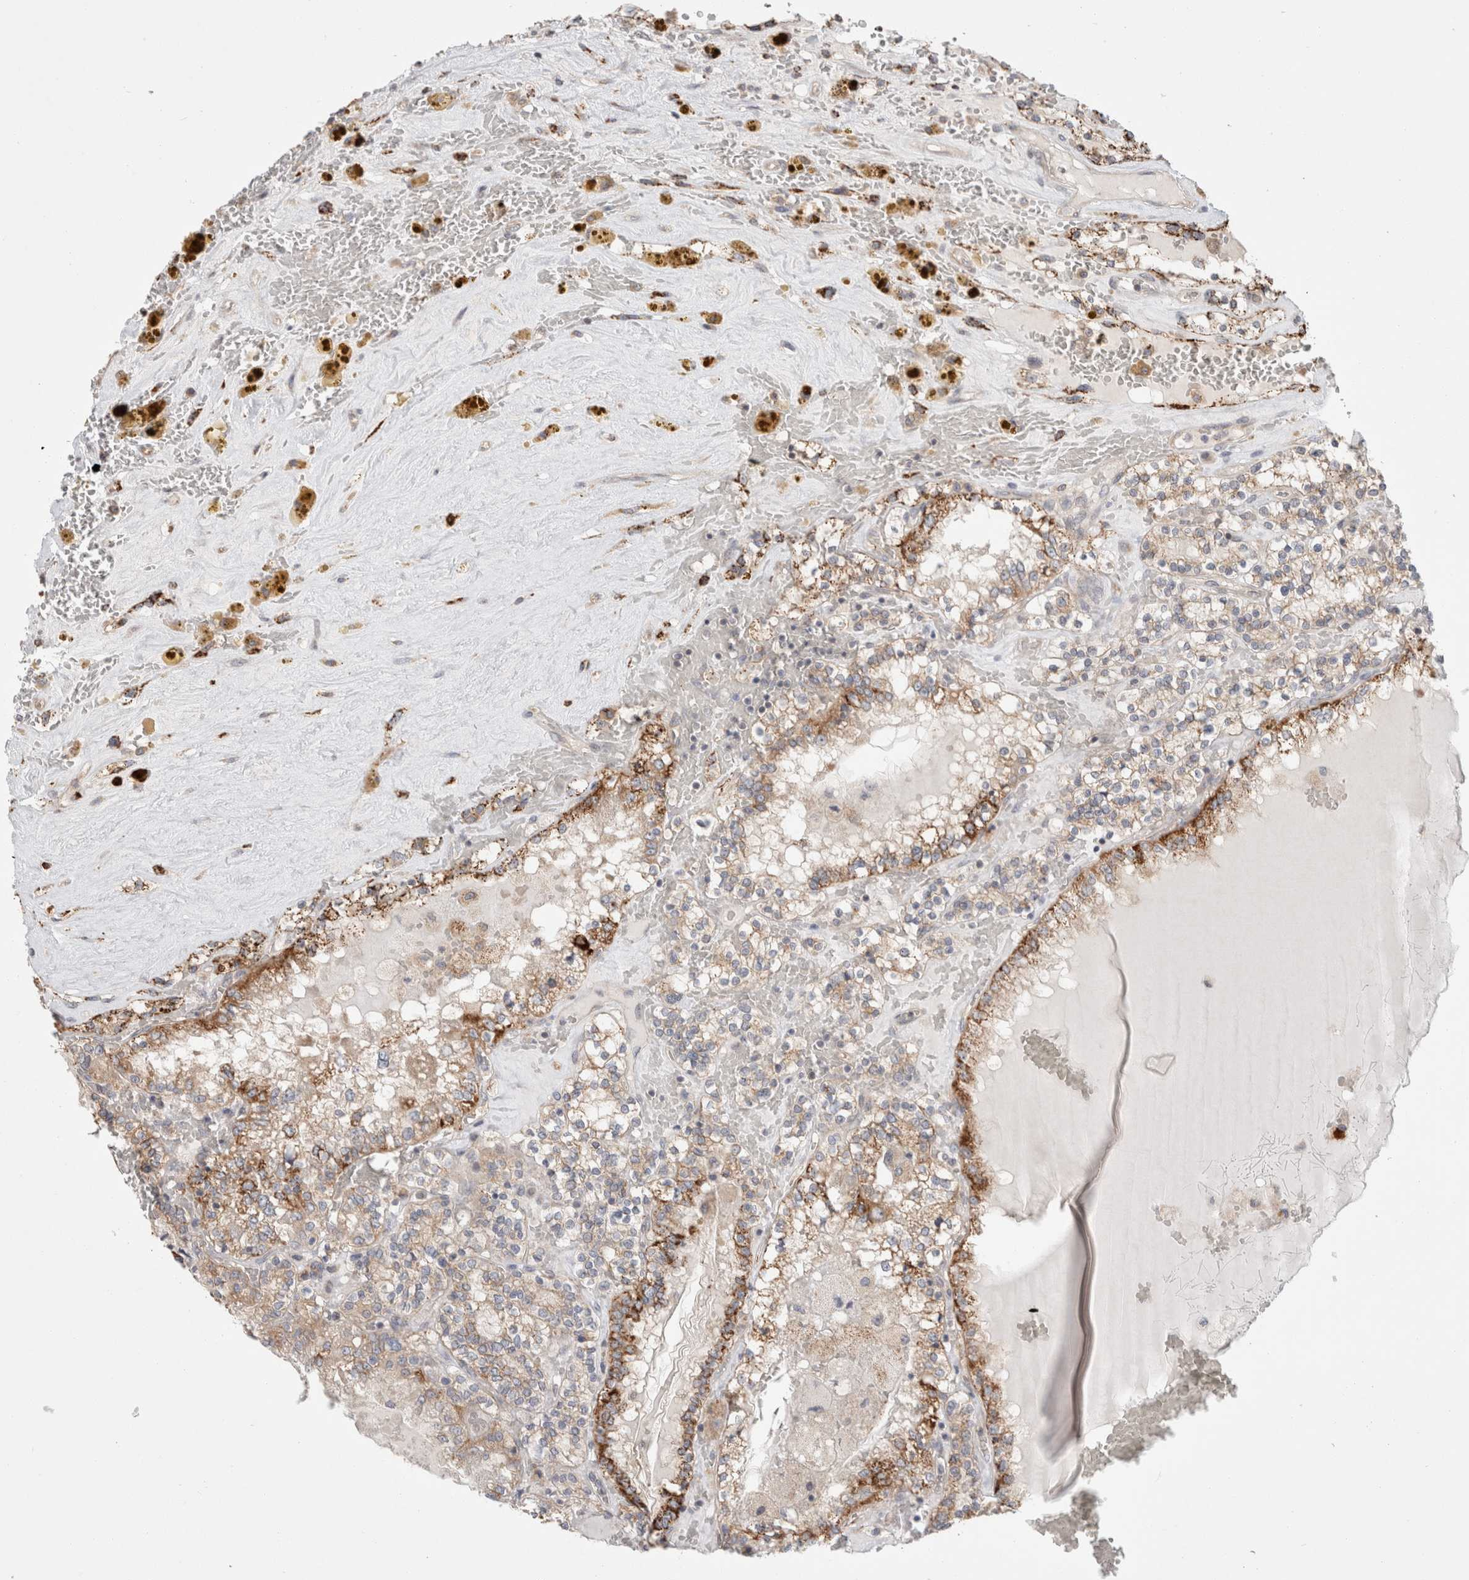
{"staining": {"intensity": "moderate", "quantity": "25%-75%", "location": "cytoplasmic/membranous"}, "tissue": "renal cancer", "cell_type": "Tumor cells", "image_type": "cancer", "snomed": [{"axis": "morphology", "description": "Adenocarcinoma, NOS"}, {"axis": "topography", "description": "Kidney"}], "caption": "There is medium levels of moderate cytoplasmic/membranous staining in tumor cells of renal cancer, as demonstrated by immunohistochemical staining (brown color).", "gene": "HROB", "patient": {"sex": "female", "age": 56}}